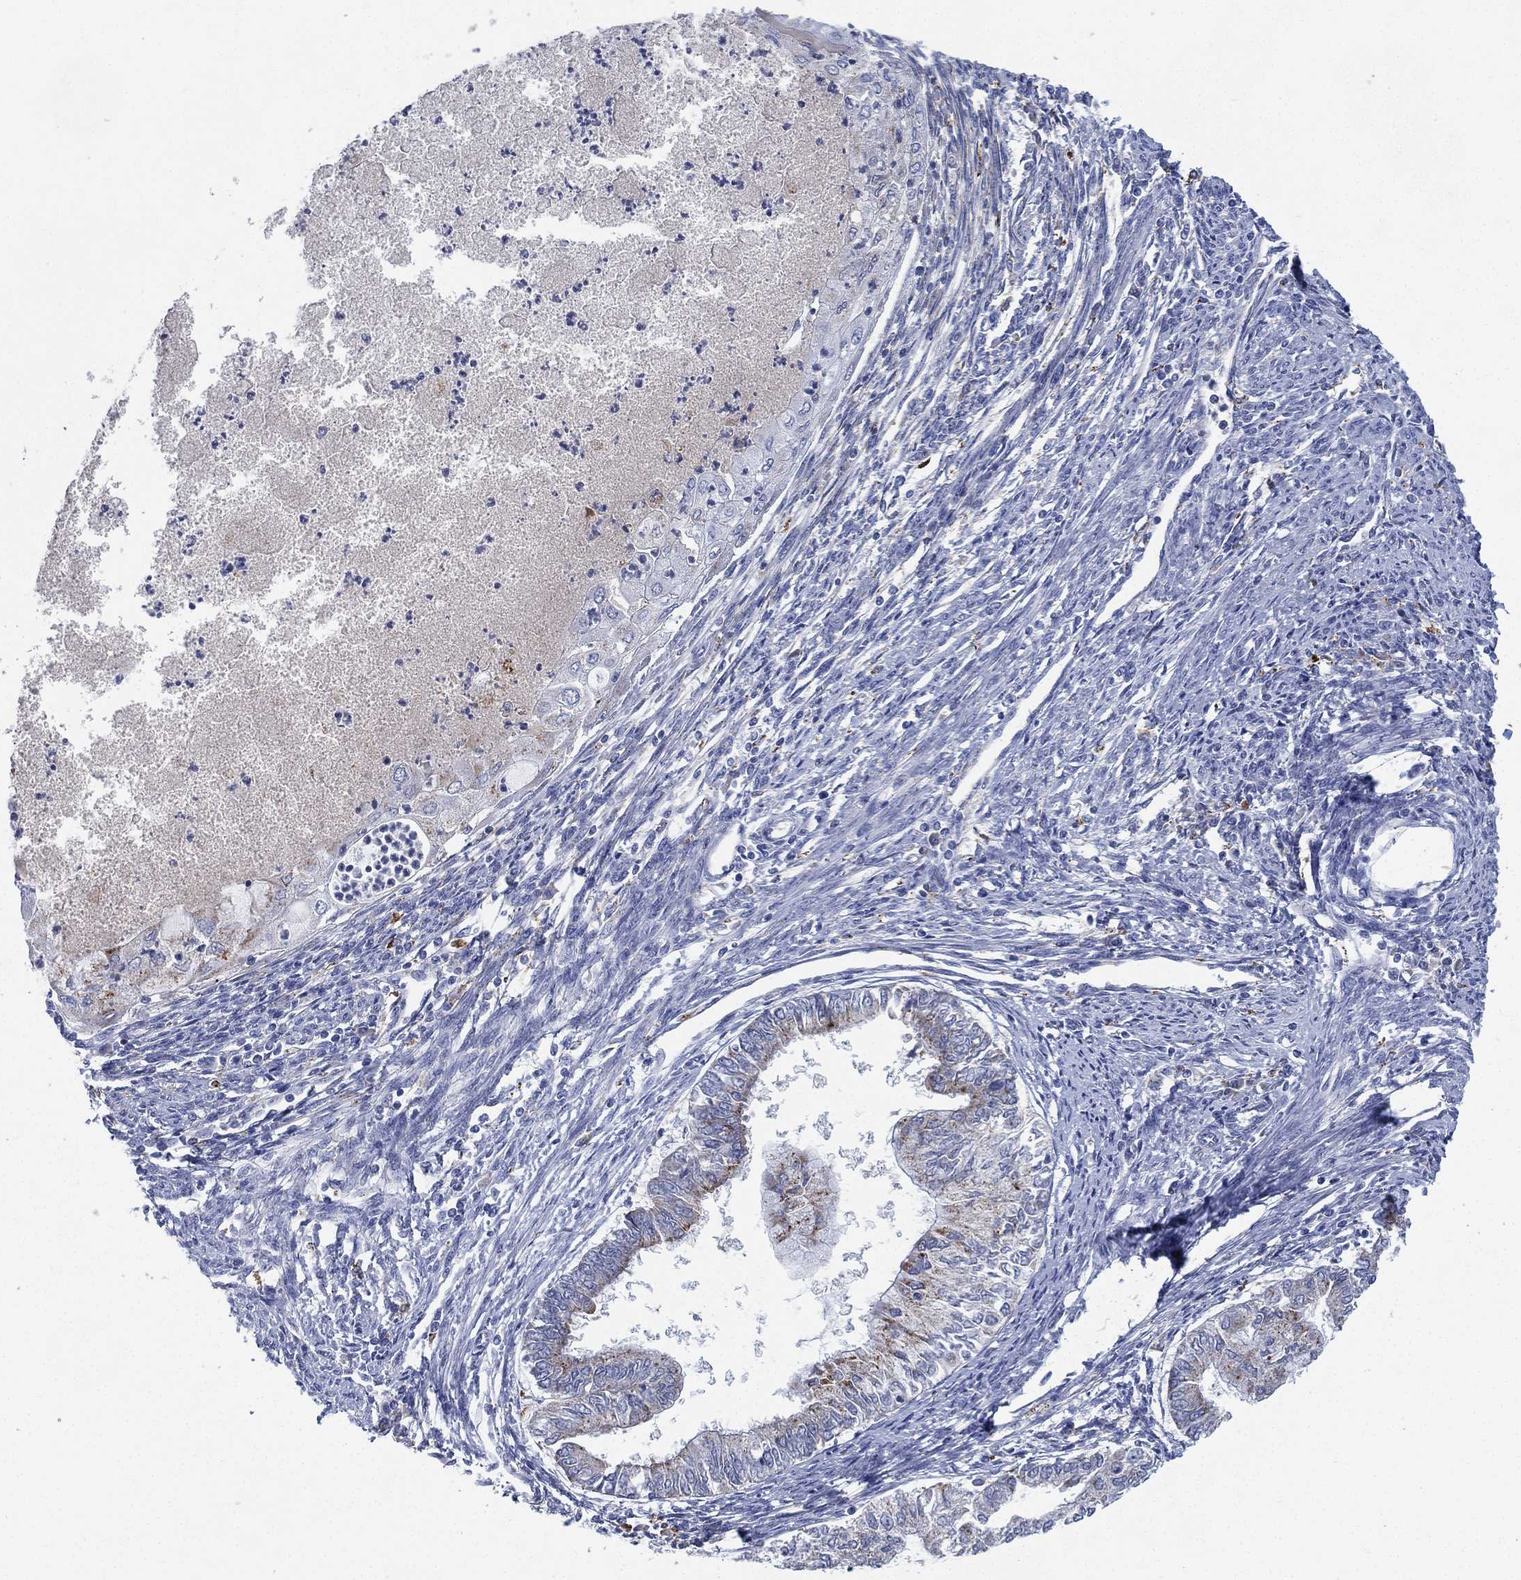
{"staining": {"intensity": "weak", "quantity": "<25%", "location": "cytoplasmic/membranous"}, "tissue": "endometrial cancer", "cell_type": "Tumor cells", "image_type": "cancer", "snomed": [{"axis": "morphology", "description": "Adenocarcinoma, NOS"}, {"axis": "topography", "description": "Endometrium"}], "caption": "Immunohistochemical staining of human endometrial cancer (adenocarcinoma) demonstrates no significant expression in tumor cells.", "gene": "GALNS", "patient": {"sex": "female", "age": 59}}